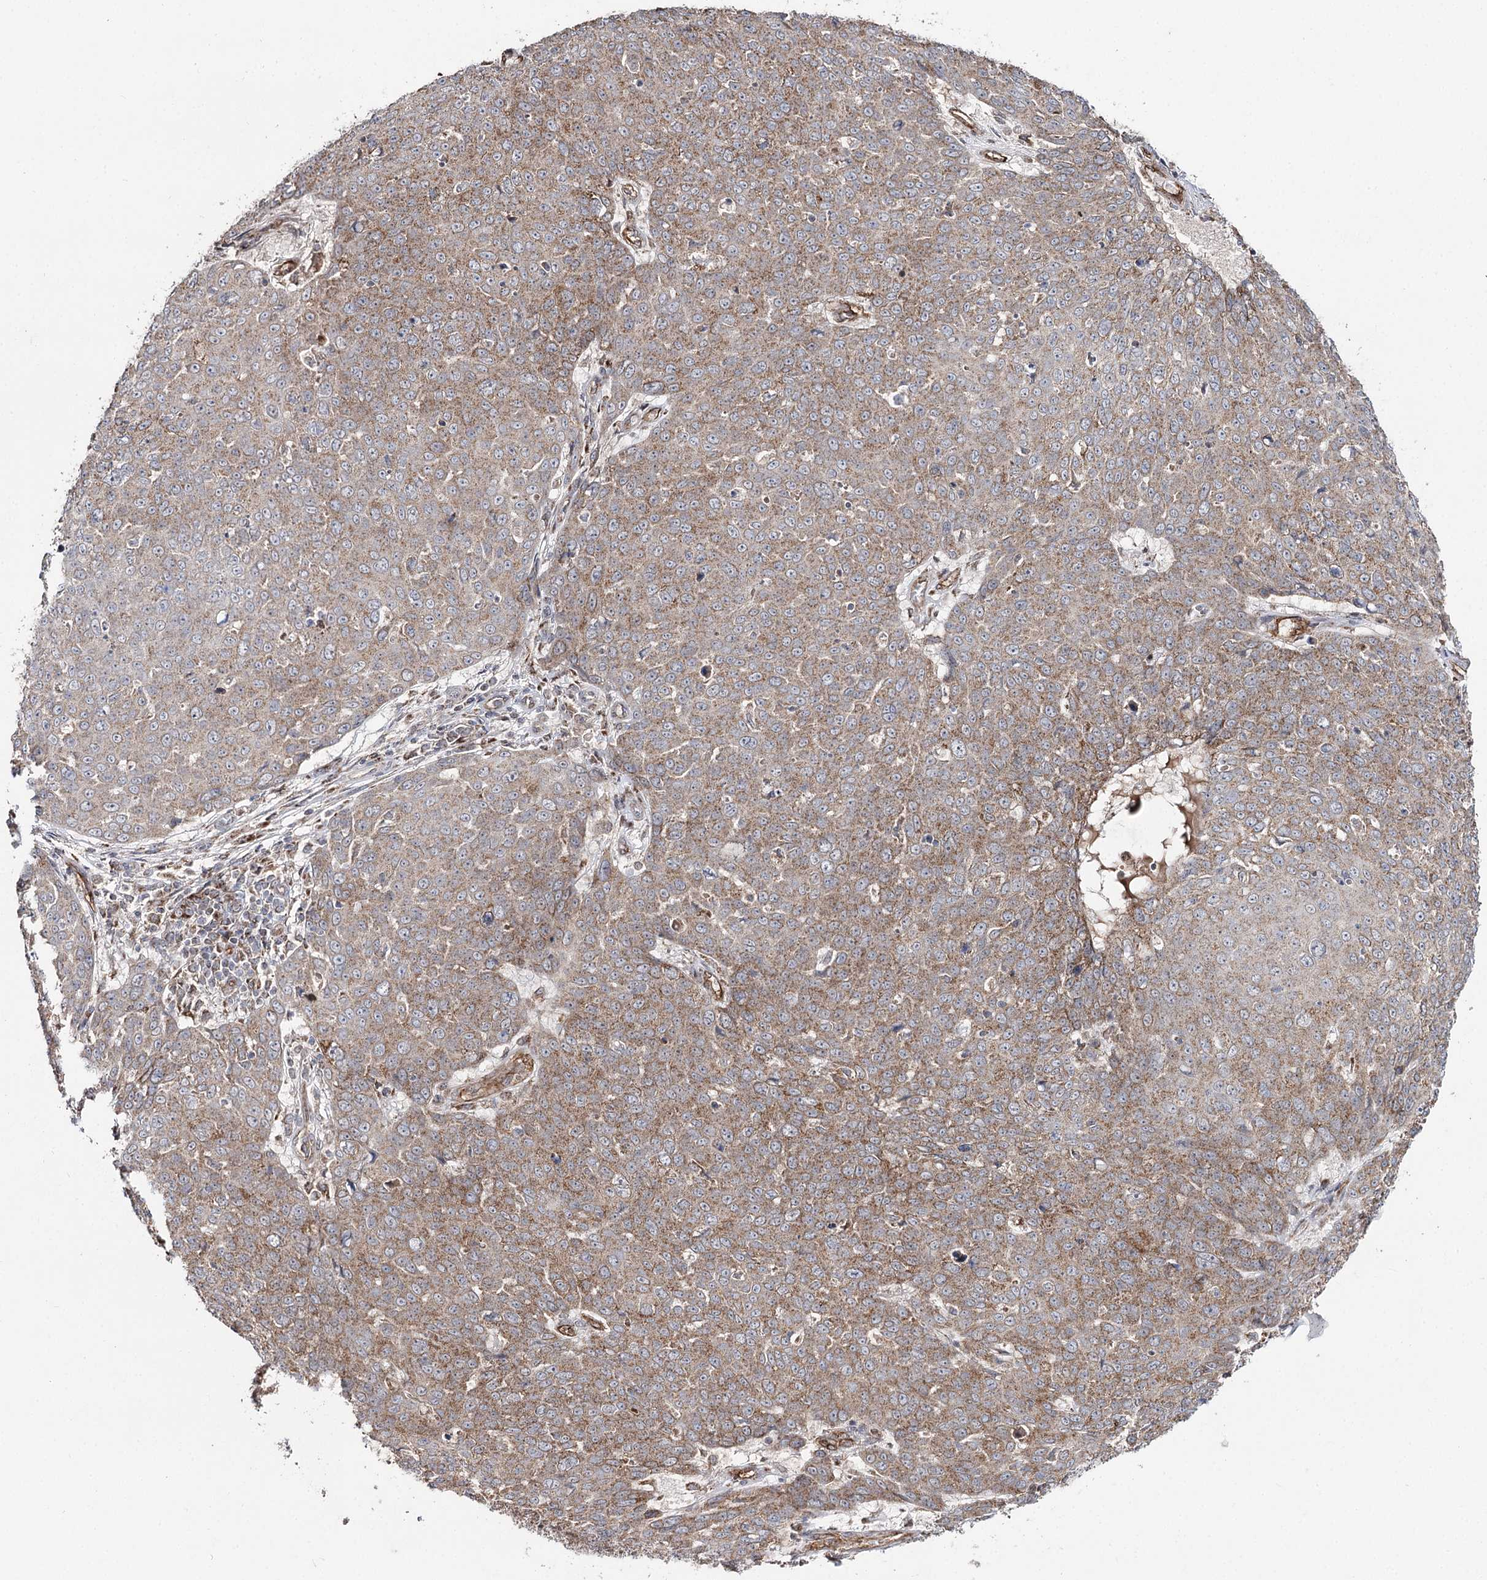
{"staining": {"intensity": "moderate", "quantity": ">75%", "location": "cytoplasmic/membranous"}, "tissue": "skin cancer", "cell_type": "Tumor cells", "image_type": "cancer", "snomed": [{"axis": "morphology", "description": "Squamous cell carcinoma, NOS"}, {"axis": "topography", "description": "Skin"}], "caption": "This micrograph reveals immunohistochemistry (IHC) staining of human skin squamous cell carcinoma, with medium moderate cytoplasmic/membranous staining in about >75% of tumor cells.", "gene": "CBR4", "patient": {"sex": "male", "age": 71}}